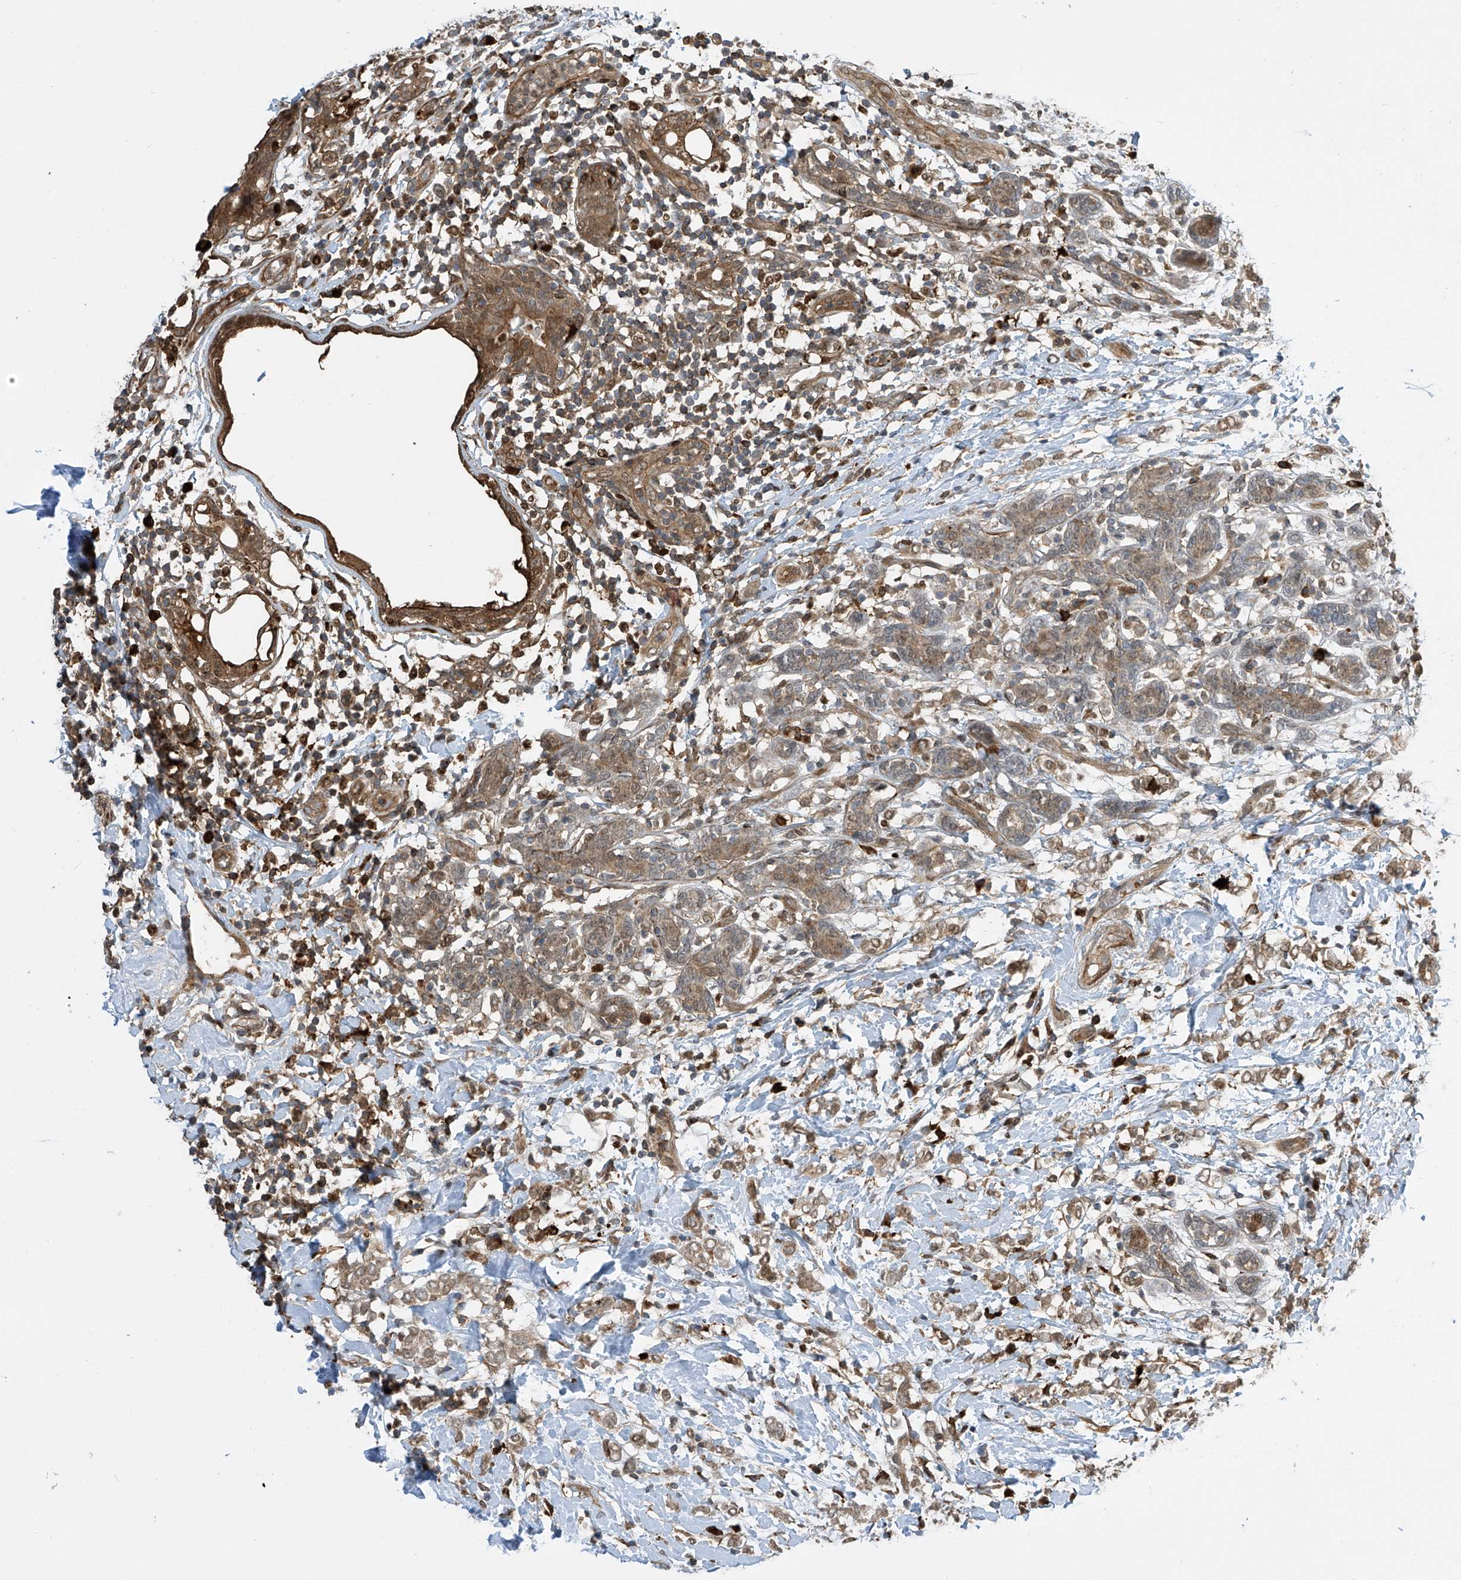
{"staining": {"intensity": "weak", "quantity": ">75%", "location": "cytoplasmic/membranous,nuclear"}, "tissue": "breast cancer", "cell_type": "Tumor cells", "image_type": "cancer", "snomed": [{"axis": "morphology", "description": "Normal tissue, NOS"}, {"axis": "morphology", "description": "Lobular carcinoma"}, {"axis": "topography", "description": "Breast"}], "caption": "Protein staining by immunohistochemistry demonstrates weak cytoplasmic/membranous and nuclear expression in approximately >75% of tumor cells in breast cancer (lobular carcinoma).", "gene": "ATAD2B", "patient": {"sex": "female", "age": 47}}